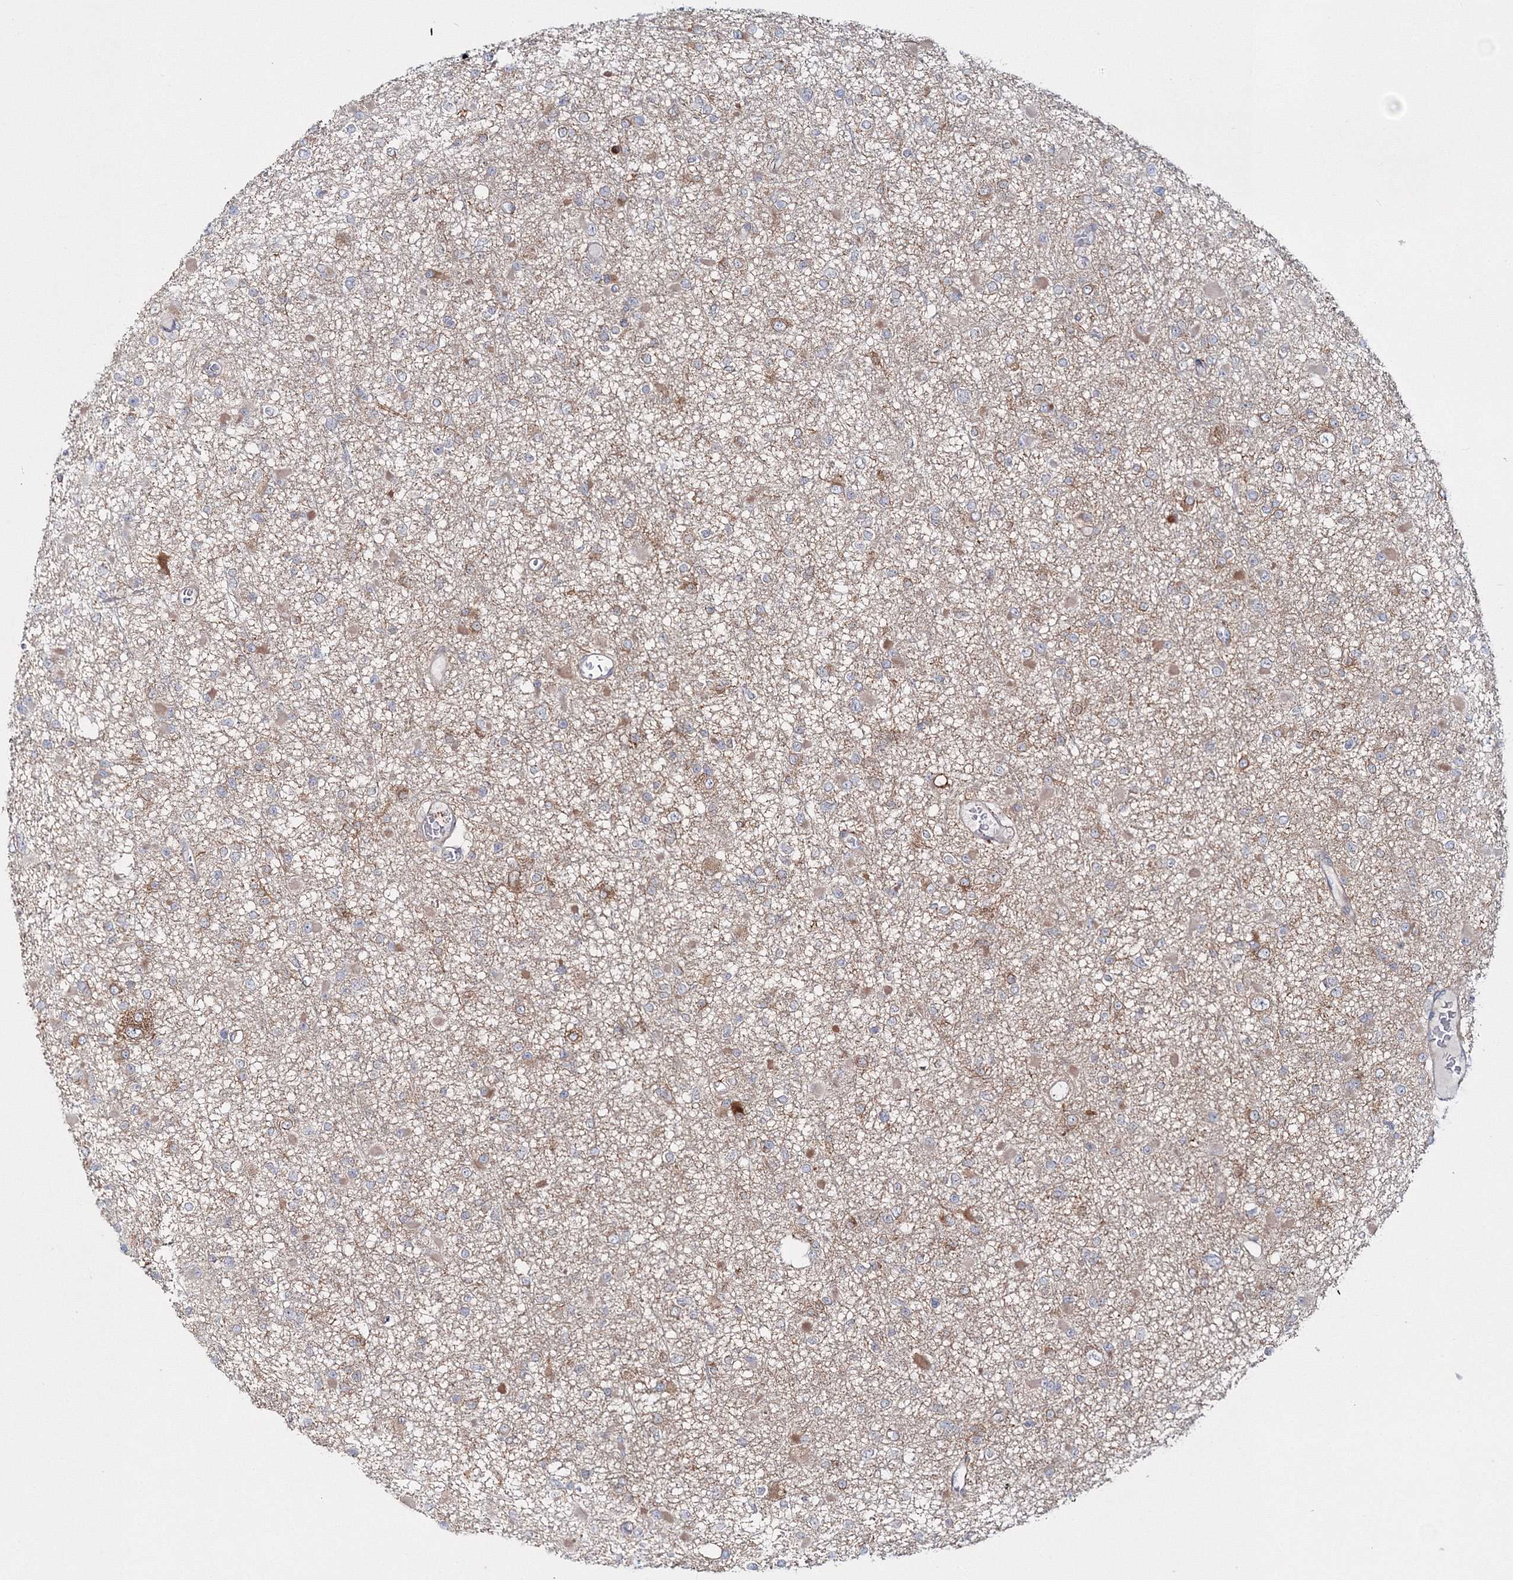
{"staining": {"intensity": "weak", "quantity": "<25%", "location": "cytoplasmic/membranous"}, "tissue": "glioma", "cell_type": "Tumor cells", "image_type": "cancer", "snomed": [{"axis": "morphology", "description": "Glioma, malignant, Low grade"}, {"axis": "topography", "description": "Brain"}], "caption": "Protein analysis of glioma demonstrates no significant positivity in tumor cells.", "gene": "IPMK", "patient": {"sex": "female", "age": 22}}